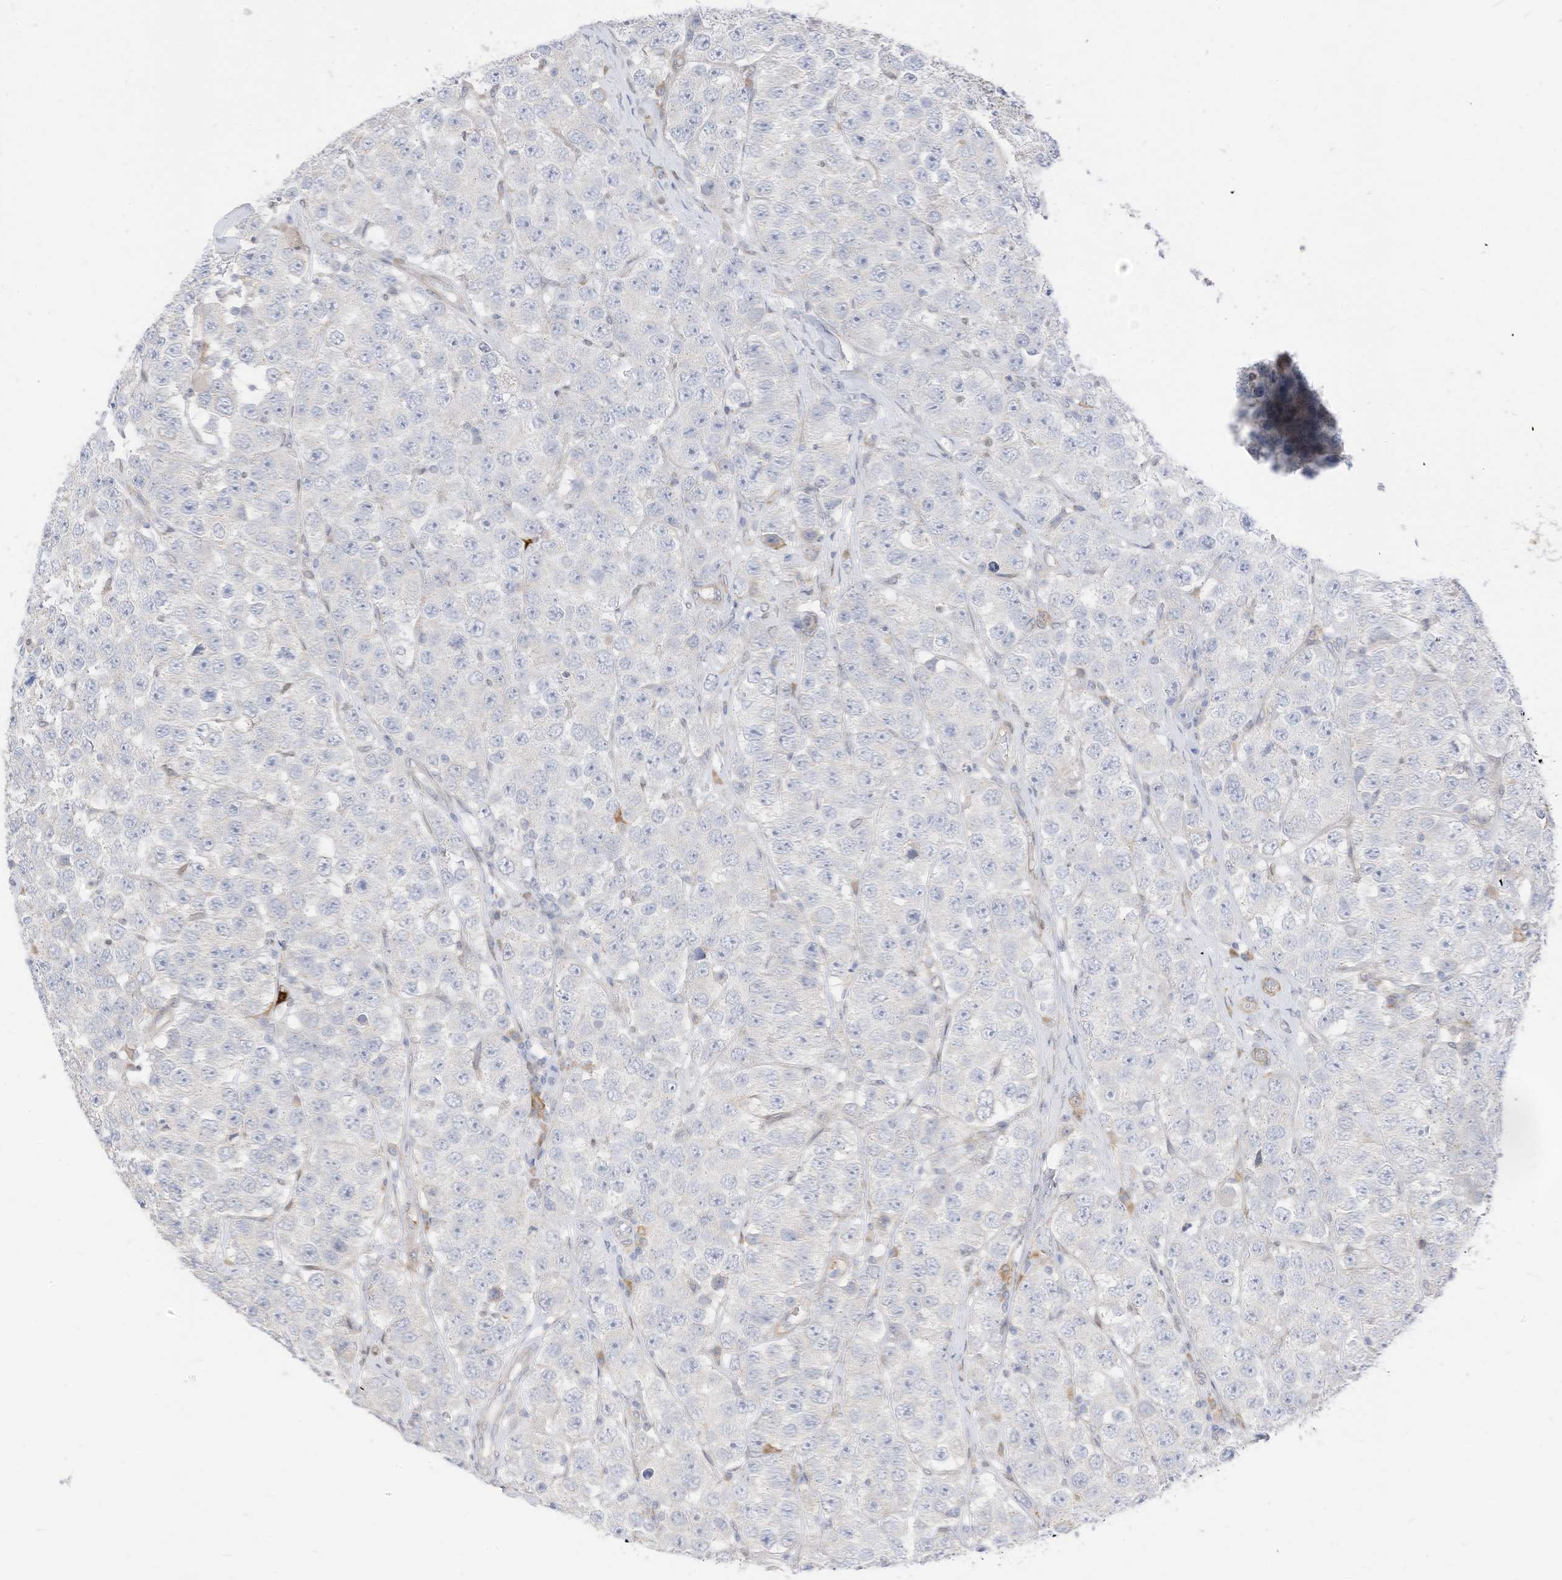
{"staining": {"intensity": "negative", "quantity": "none", "location": "none"}, "tissue": "testis cancer", "cell_type": "Tumor cells", "image_type": "cancer", "snomed": [{"axis": "morphology", "description": "Seminoma, NOS"}, {"axis": "topography", "description": "Testis"}], "caption": "A micrograph of human seminoma (testis) is negative for staining in tumor cells. (Brightfield microscopy of DAB IHC at high magnification).", "gene": "ATP13A1", "patient": {"sex": "male", "age": 28}}